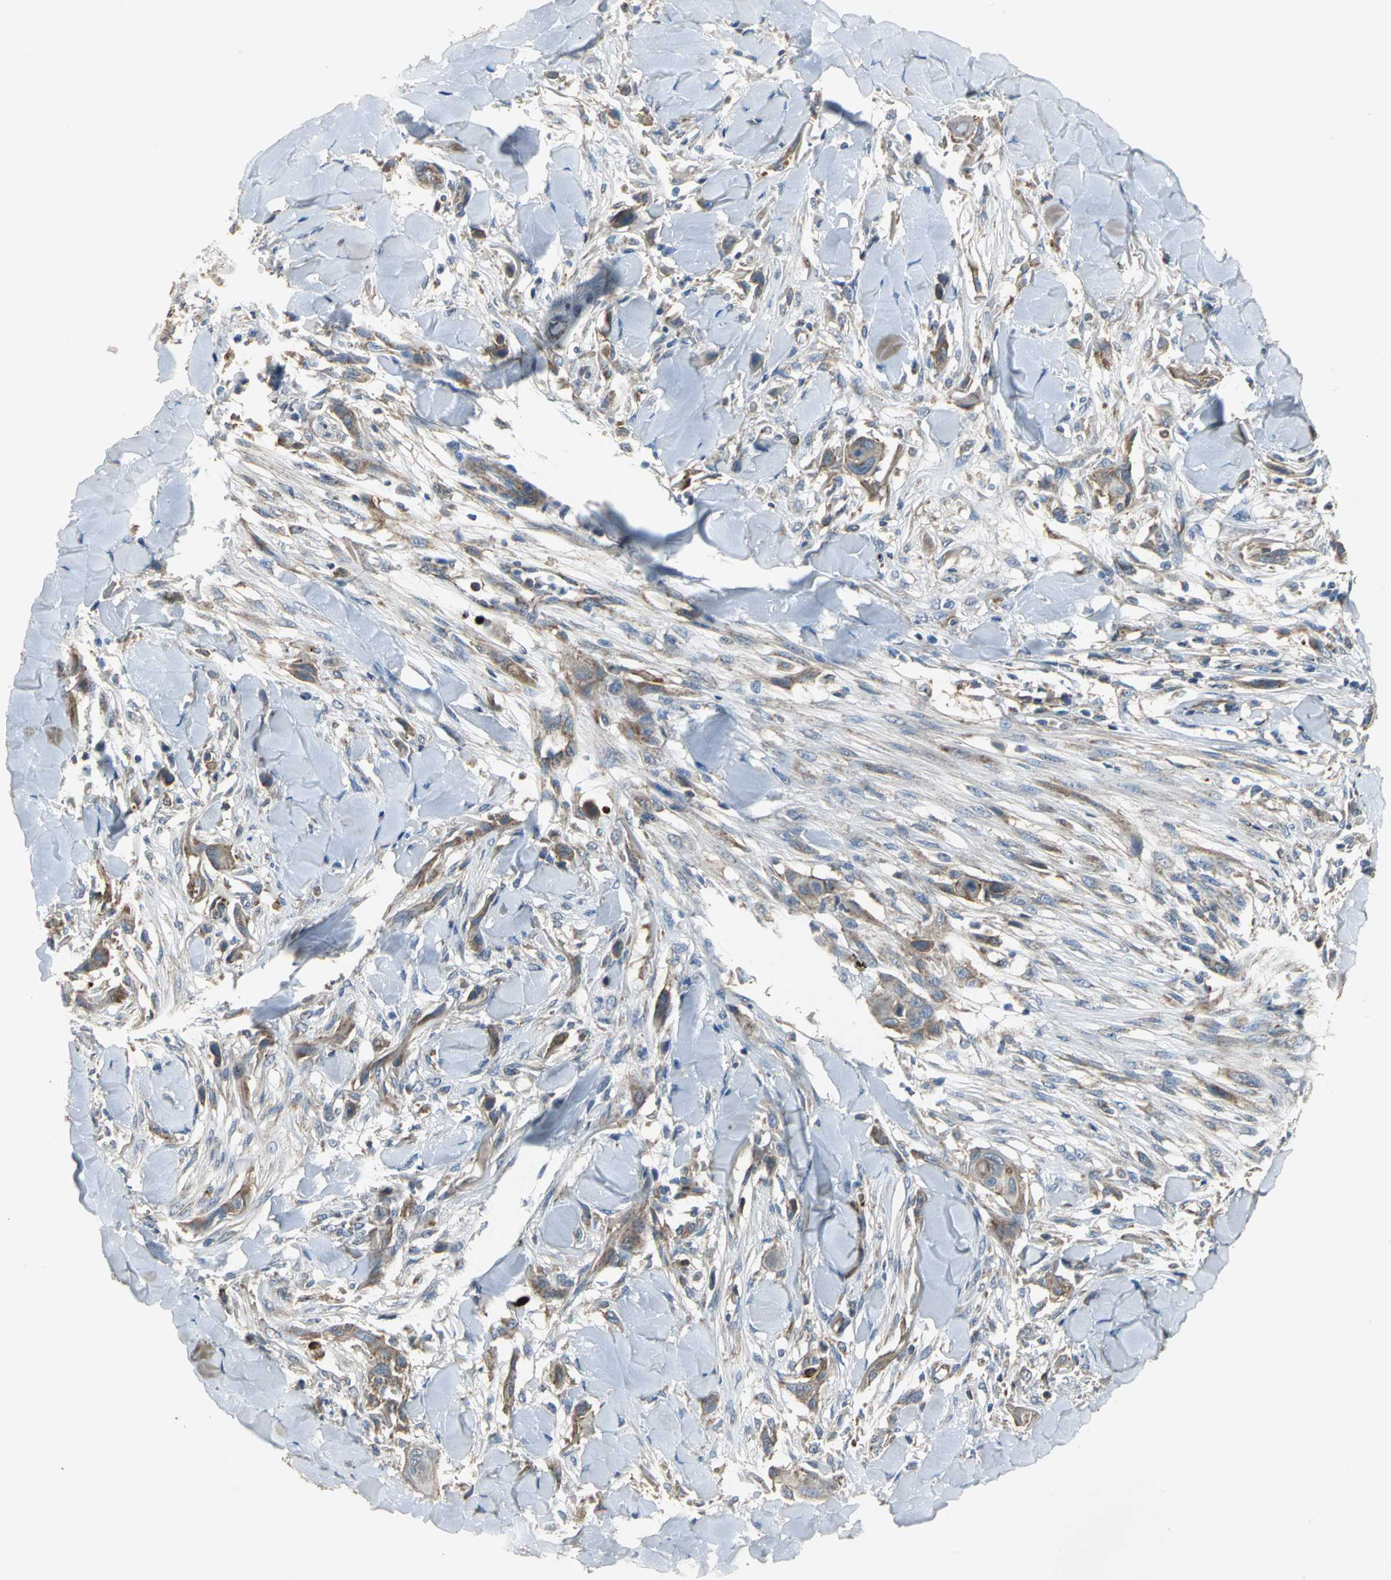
{"staining": {"intensity": "moderate", "quantity": ">75%", "location": "cytoplasmic/membranous"}, "tissue": "skin cancer", "cell_type": "Tumor cells", "image_type": "cancer", "snomed": [{"axis": "morphology", "description": "Squamous cell carcinoma, NOS"}, {"axis": "topography", "description": "Skin"}], "caption": "Skin cancer tissue shows moderate cytoplasmic/membranous positivity in about >75% of tumor cells", "gene": "NDUFB5", "patient": {"sex": "female", "age": 59}}